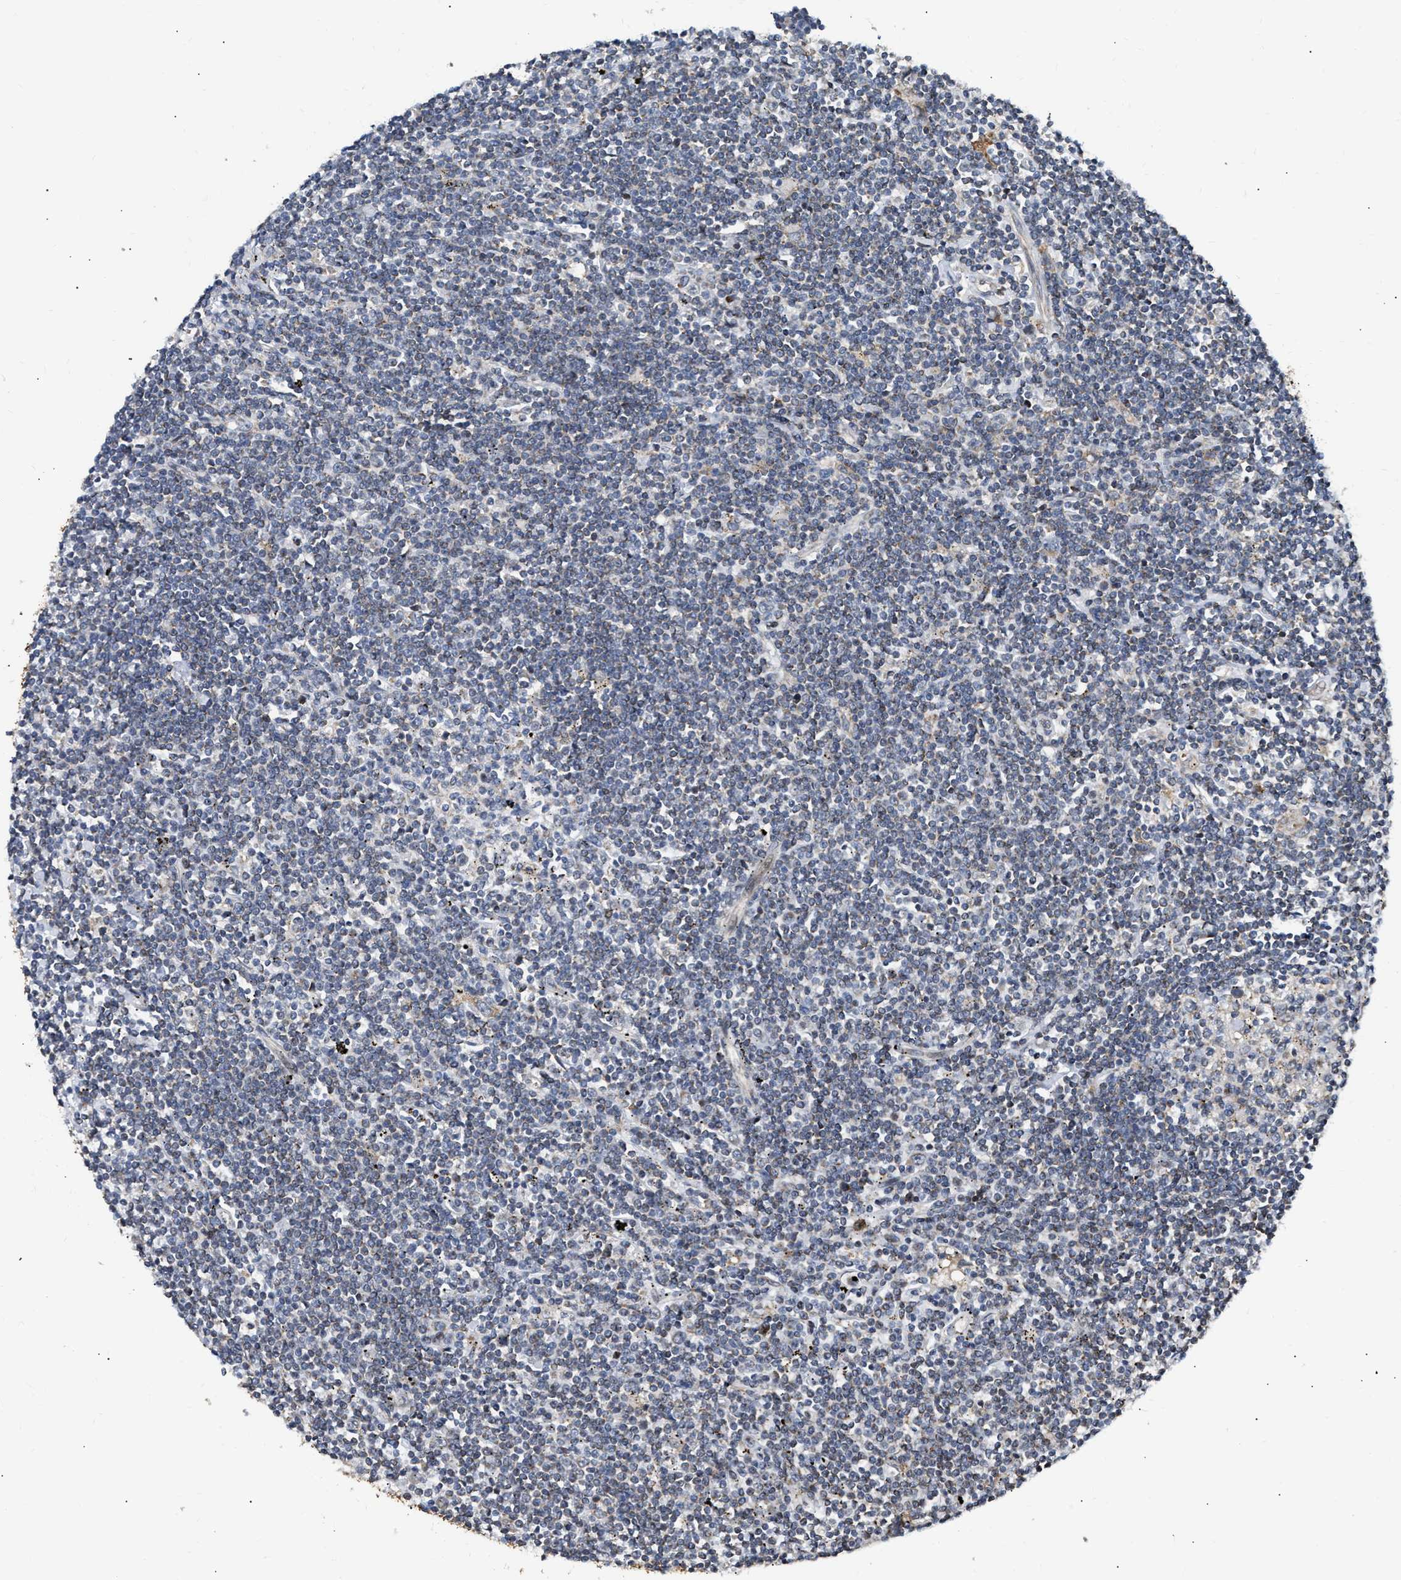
{"staining": {"intensity": "negative", "quantity": "none", "location": "none"}, "tissue": "lymphoma", "cell_type": "Tumor cells", "image_type": "cancer", "snomed": [{"axis": "morphology", "description": "Malignant lymphoma, non-Hodgkin's type, Low grade"}, {"axis": "topography", "description": "Spleen"}], "caption": "There is no significant expression in tumor cells of lymphoma.", "gene": "DEPTOR", "patient": {"sex": "male", "age": 76}}